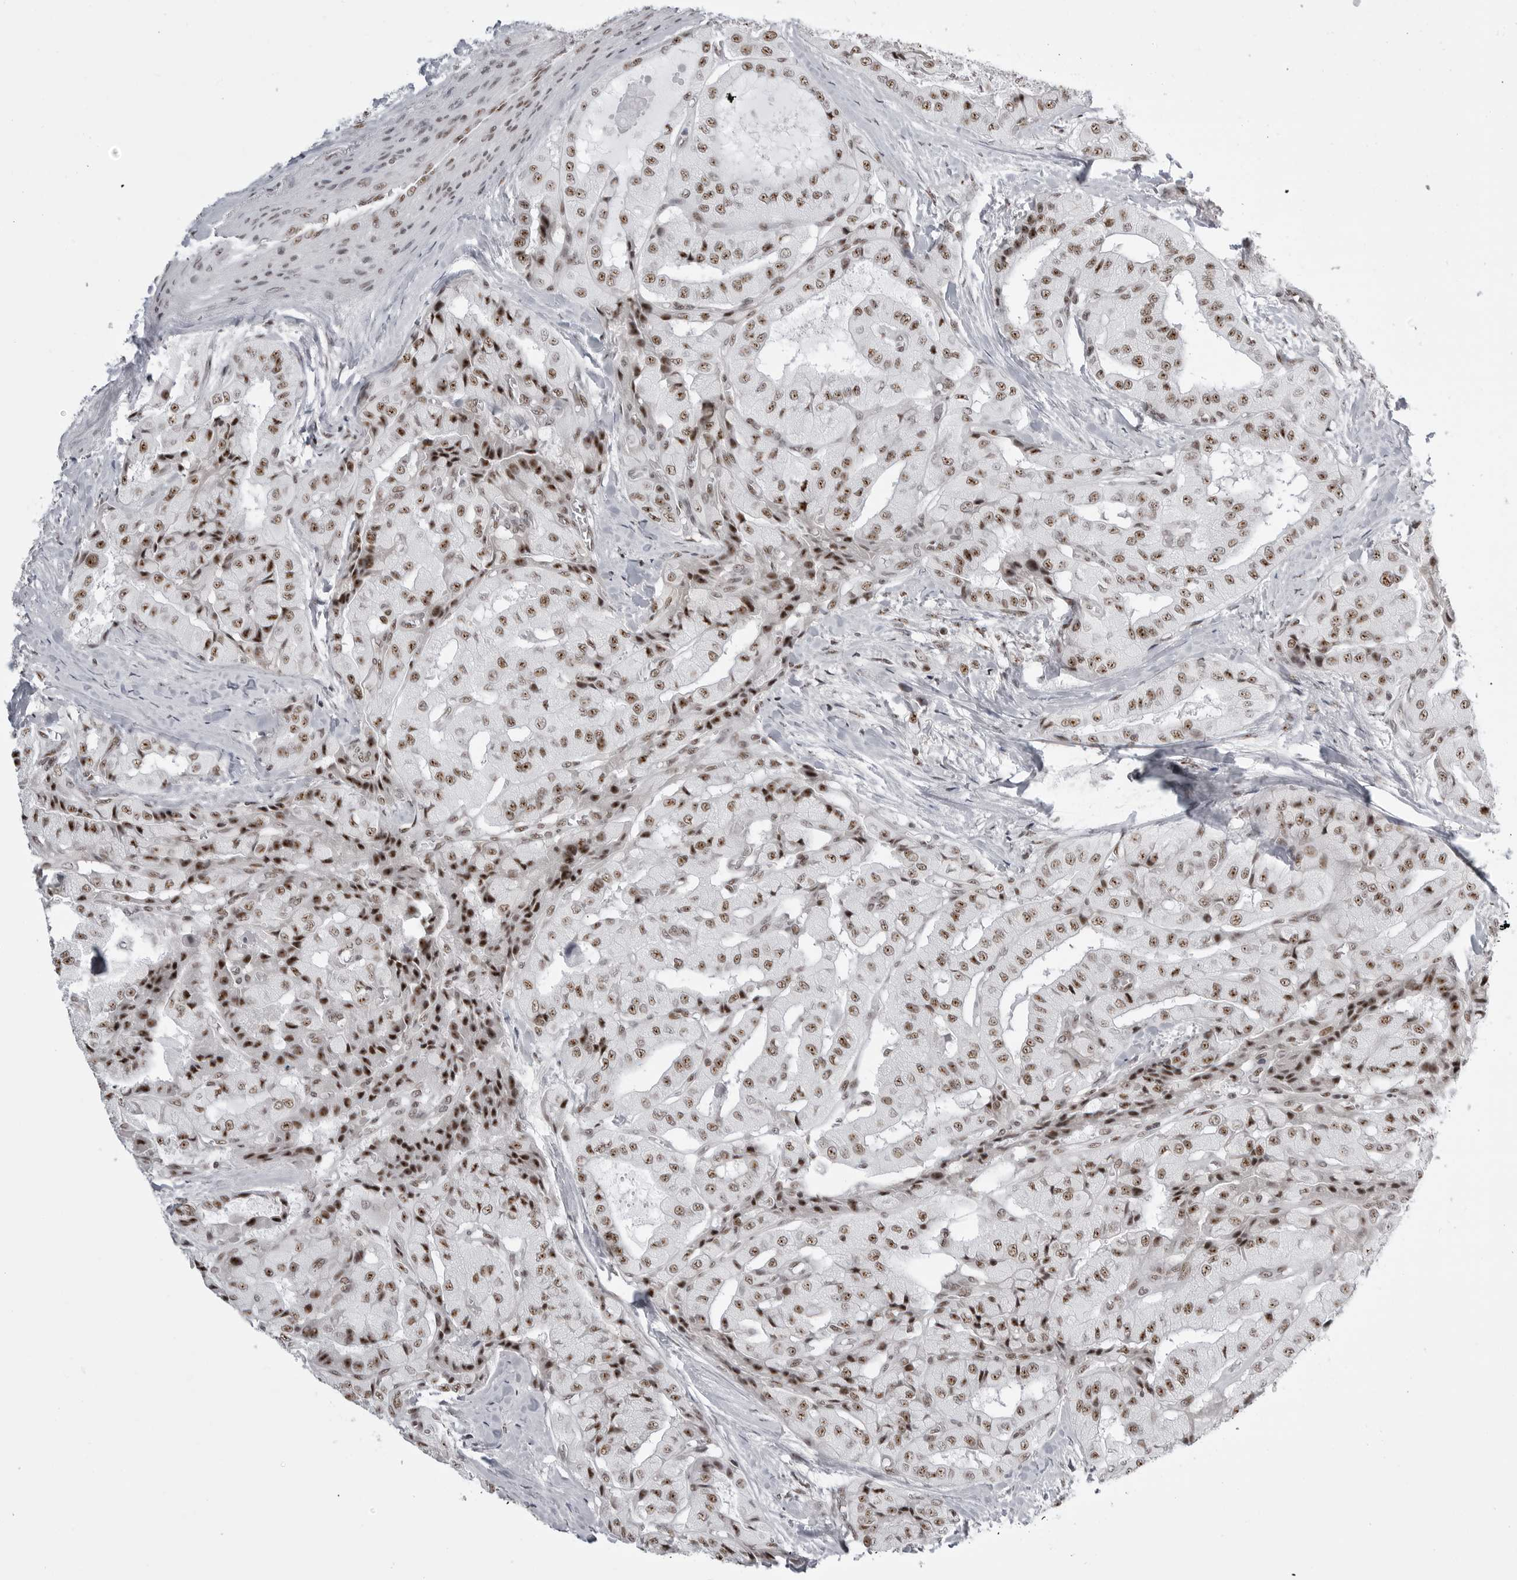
{"staining": {"intensity": "strong", "quantity": "25%-75%", "location": "nuclear"}, "tissue": "thyroid cancer", "cell_type": "Tumor cells", "image_type": "cancer", "snomed": [{"axis": "morphology", "description": "Papillary adenocarcinoma, NOS"}, {"axis": "topography", "description": "Thyroid gland"}], "caption": "This is a histology image of immunohistochemistry staining of thyroid cancer, which shows strong expression in the nuclear of tumor cells.", "gene": "WRAP53", "patient": {"sex": "female", "age": 59}}